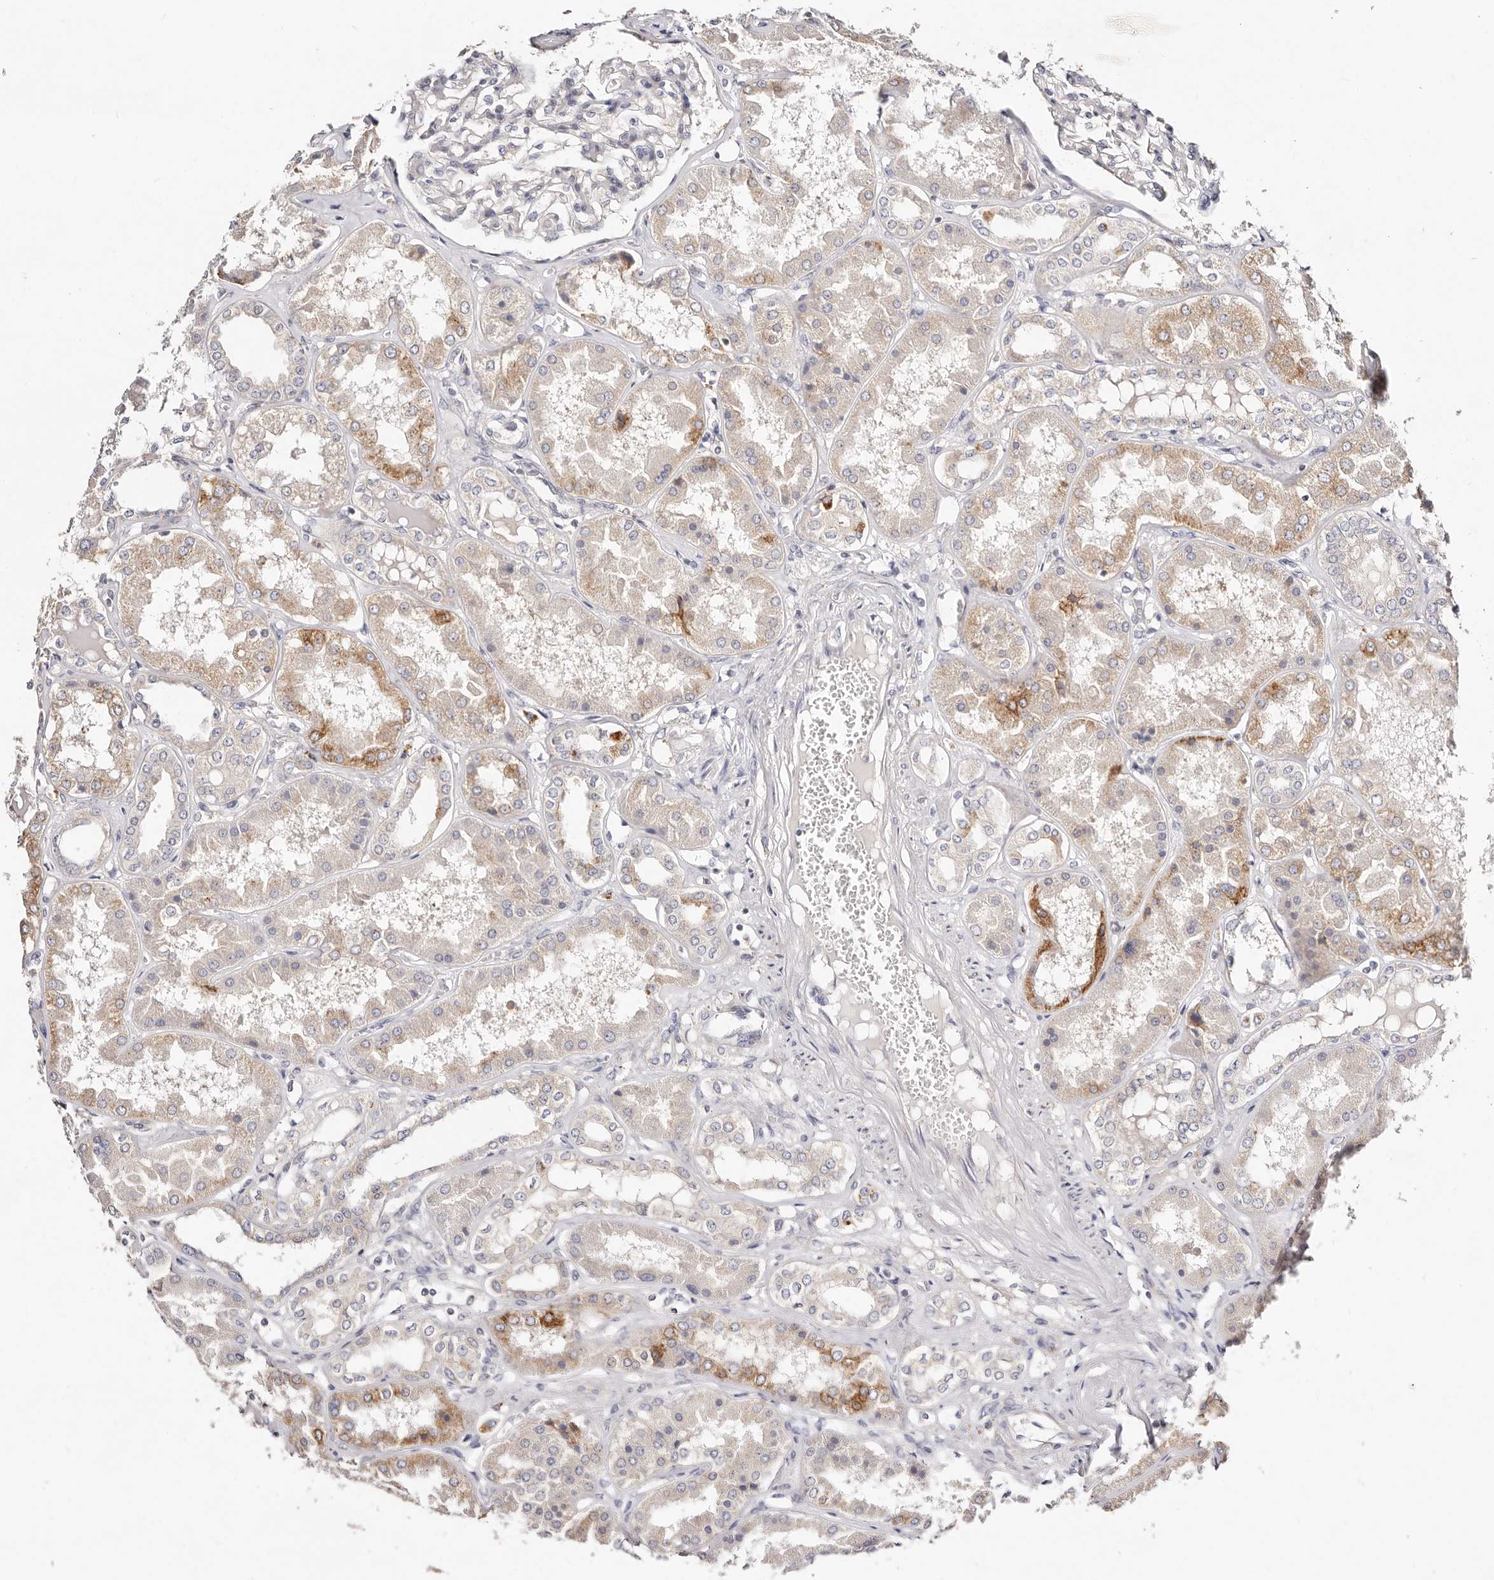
{"staining": {"intensity": "negative", "quantity": "none", "location": "none"}, "tissue": "kidney", "cell_type": "Cells in glomeruli", "image_type": "normal", "snomed": [{"axis": "morphology", "description": "Normal tissue, NOS"}, {"axis": "topography", "description": "Kidney"}], "caption": "Immunohistochemical staining of unremarkable human kidney exhibits no significant expression in cells in glomeruli. (DAB IHC with hematoxylin counter stain).", "gene": "VIPAS39", "patient": {"sex": "female", "age": 56}}